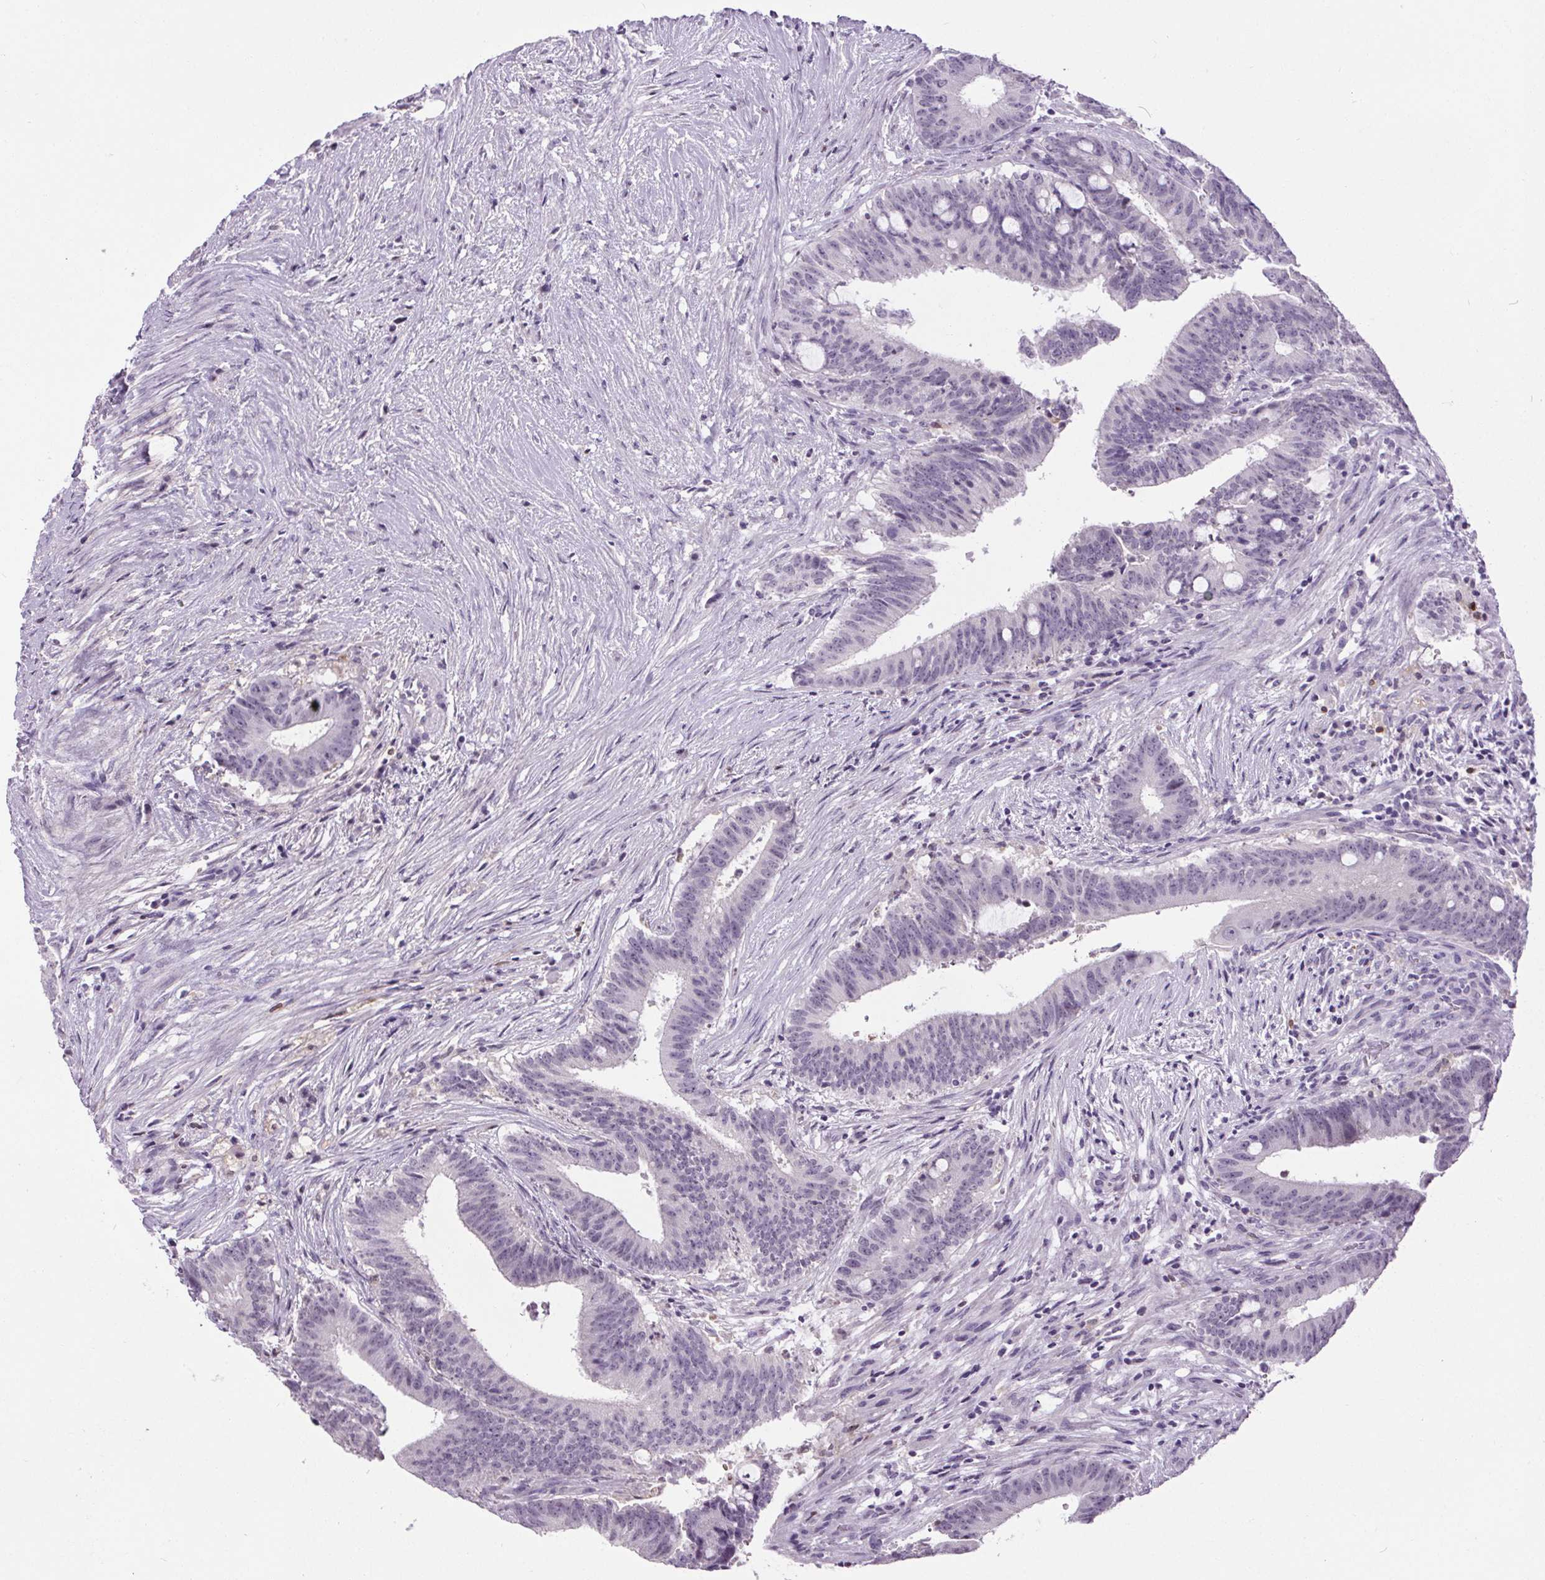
{"staining": {"intensity": "negative", "quantity": "none", "location": "none"}, "tissue": "colorectal cancer", "cell_type": "Tumor cells", "image_type": "cancer", "snomed": [{"axis": "morphology", "description": "Adenocarcinoma, NOS"}, {"axis": "topography", "description": "Colon"}], "caption": "DAB immunohistochemical staining of colorectal cancer (adenocarcinoma) exhibits no significant expression in tumor cells.", "gene": "TMEM240", "patient": {"sex": "female", "age": 43}}